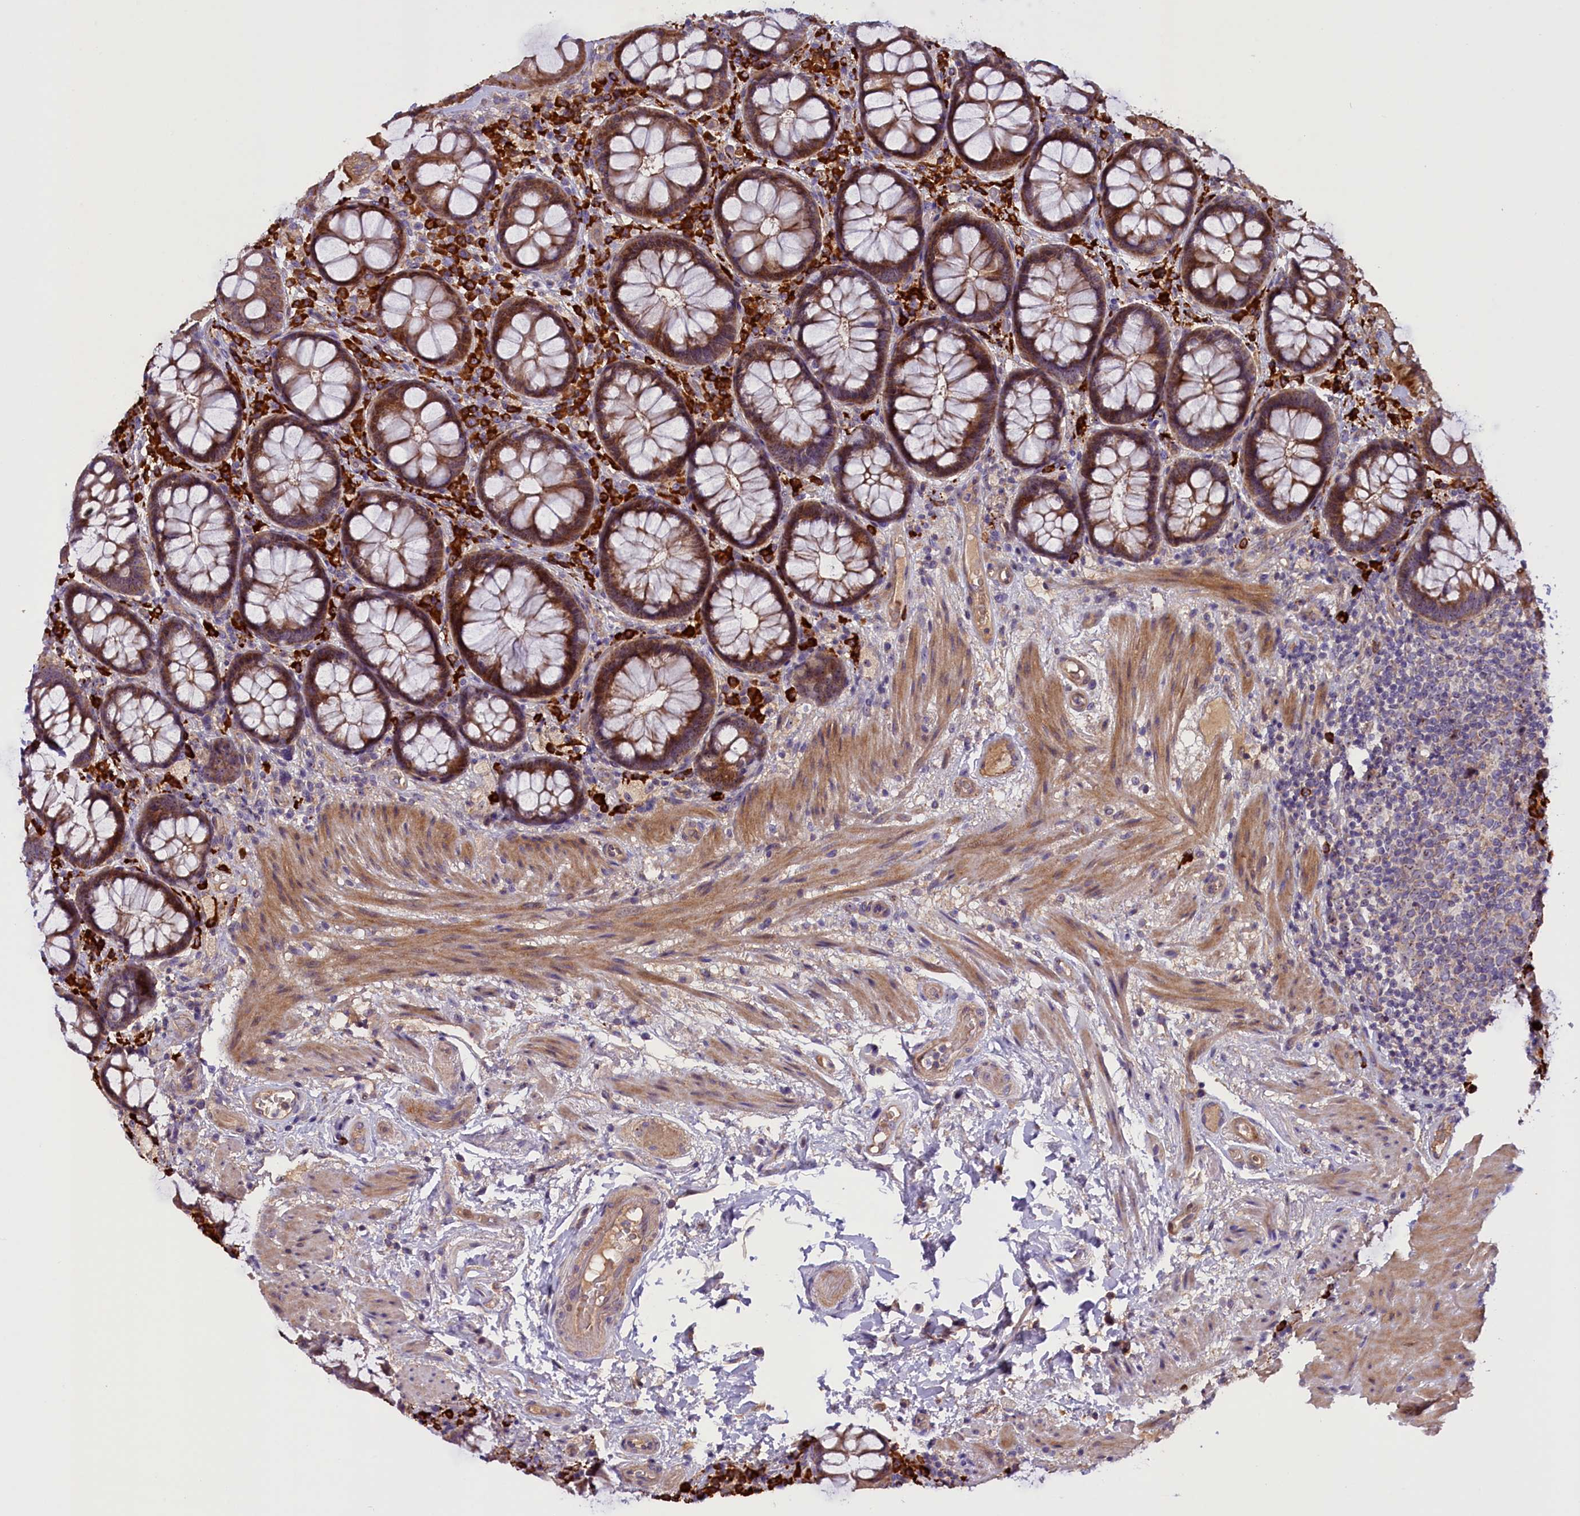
{"staining": {"intensity": "moderate", "quantity": ">75%", "location": "cytoplasmic/membranous"}, "tissue": "rectum", "cell_type": "Glandular cells", "image_type": "normal", "snomed": [{"axis": "morphology", "description": "Normal tissue, NOS"}, {"axis": "topography", "description": "Rectum"}], "caption": "Immunohistochemistry image of benign rectum stained for a protein (brown), which exhibits medium levels of moderate cytoplasmic/membranous expression in approximately >75% of glandular cells.", "gene": "FRY", "patient": {"sex": "male", "age": 83}}